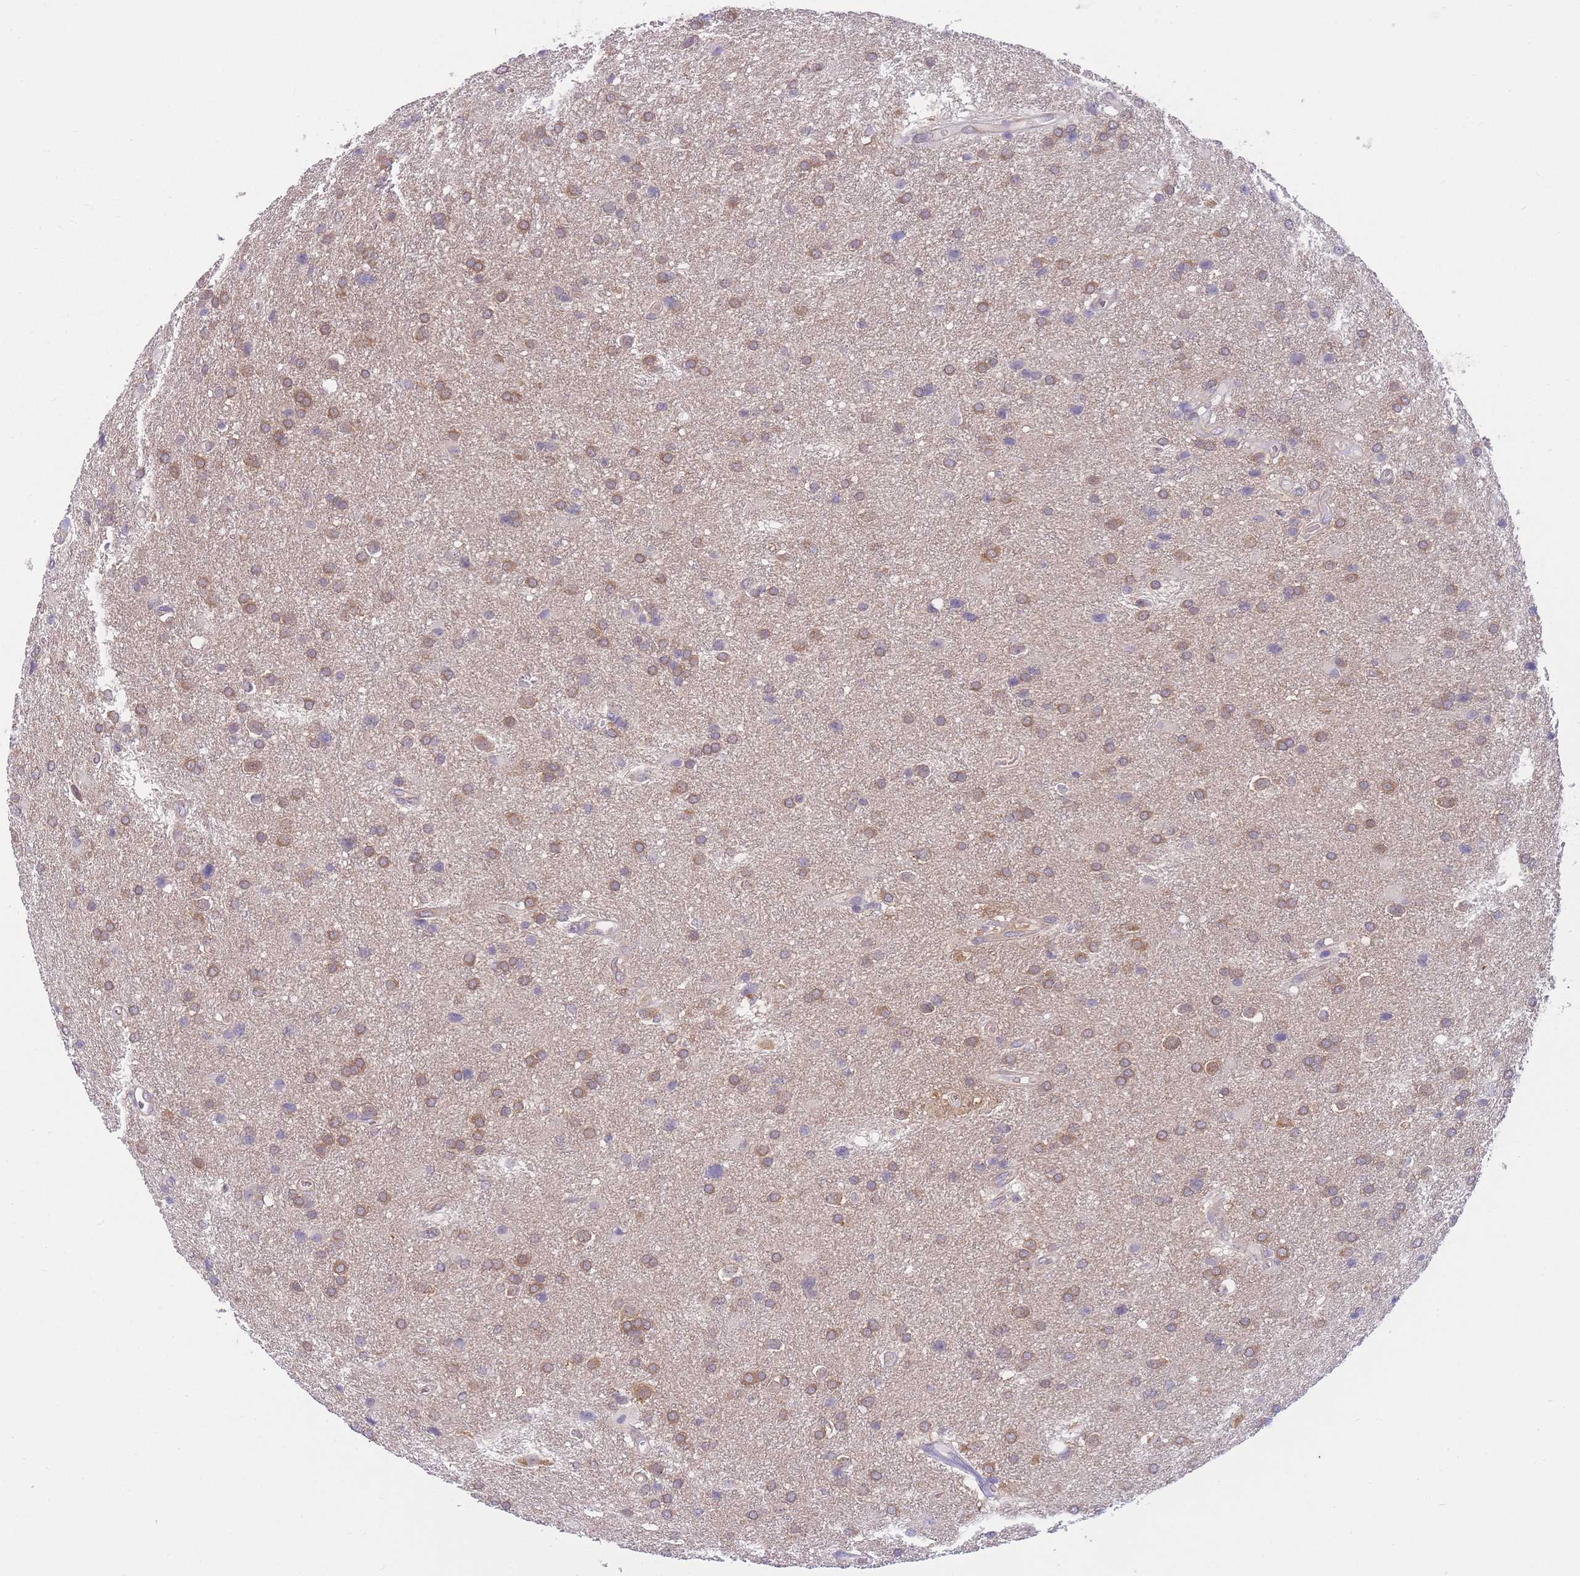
{"staining": {"intensity": "moderate", "quantity": ">75%", "location": "cytoplasmic/membranous"}, "tissue": "glioma", "cell_type": "Tumor cells", "image_type": "cancer", "snomed": [{"axis": "morphology", "description": "Glioma, malignant, Low grade"}, {"axis": "topography", "description": "Brain"}], "caption": "Moderate cytoplasmic/membranous staining is present in about >75% of tumor cells in glioma.", "gene": "PFDN6", "patient": {"sex": "female", "age": 32}}